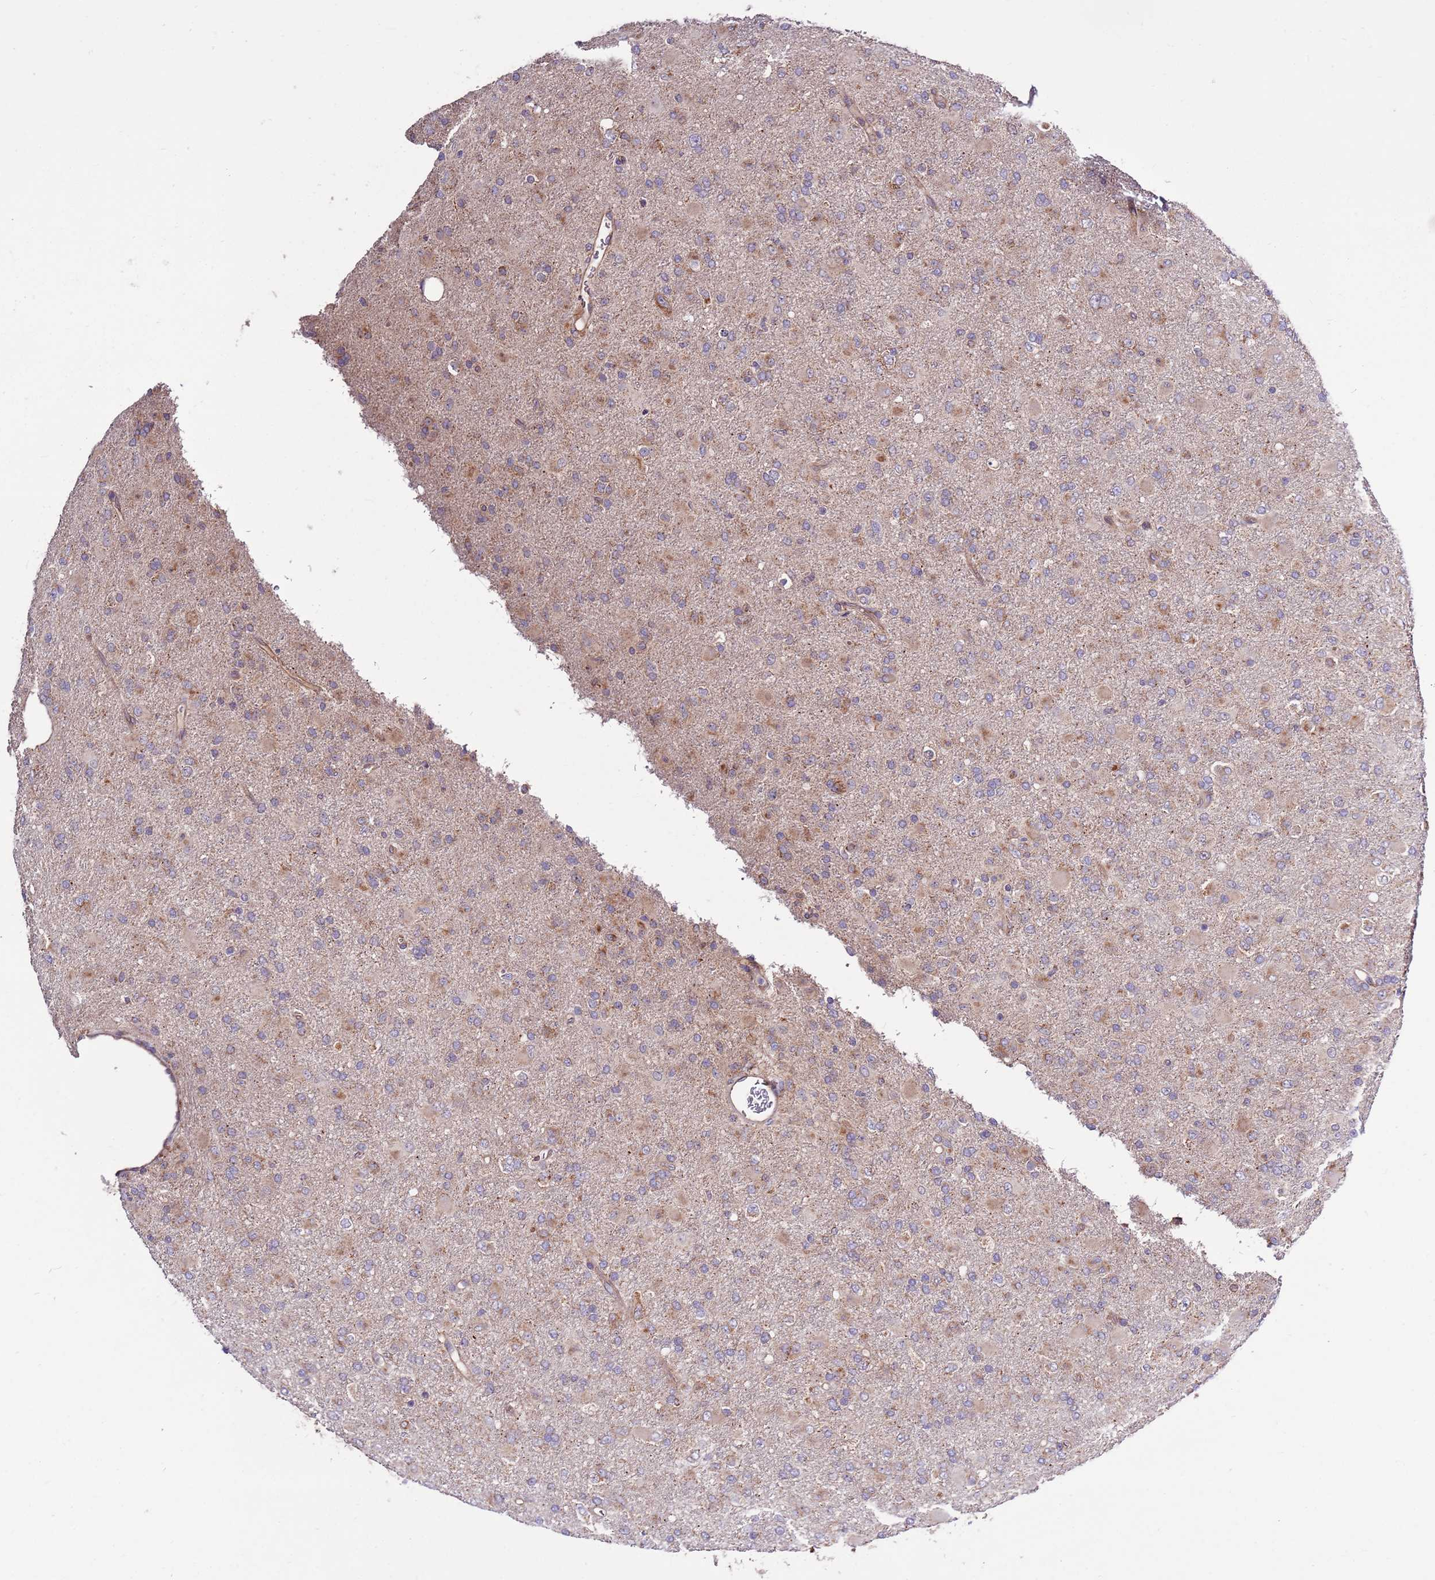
{"staining": {"intensity": "weak", "quantity": "<25%", "location": "cytoplasmic/membranous"}, "tissue": "glioma", "cell_type": "Tumor cells", "image_type": "cancer", "snomed": [{"axis": "morphology", "description": "Glioma, malignant, Low grade"}, {"axis": "topography", "description": "Brain"}], "caption": "Immunohistochemical staining of human glioma reveals no significant staining in tumor cells.", "gene": "SMG1", "patient": {"sex": "male", "age": 65}}